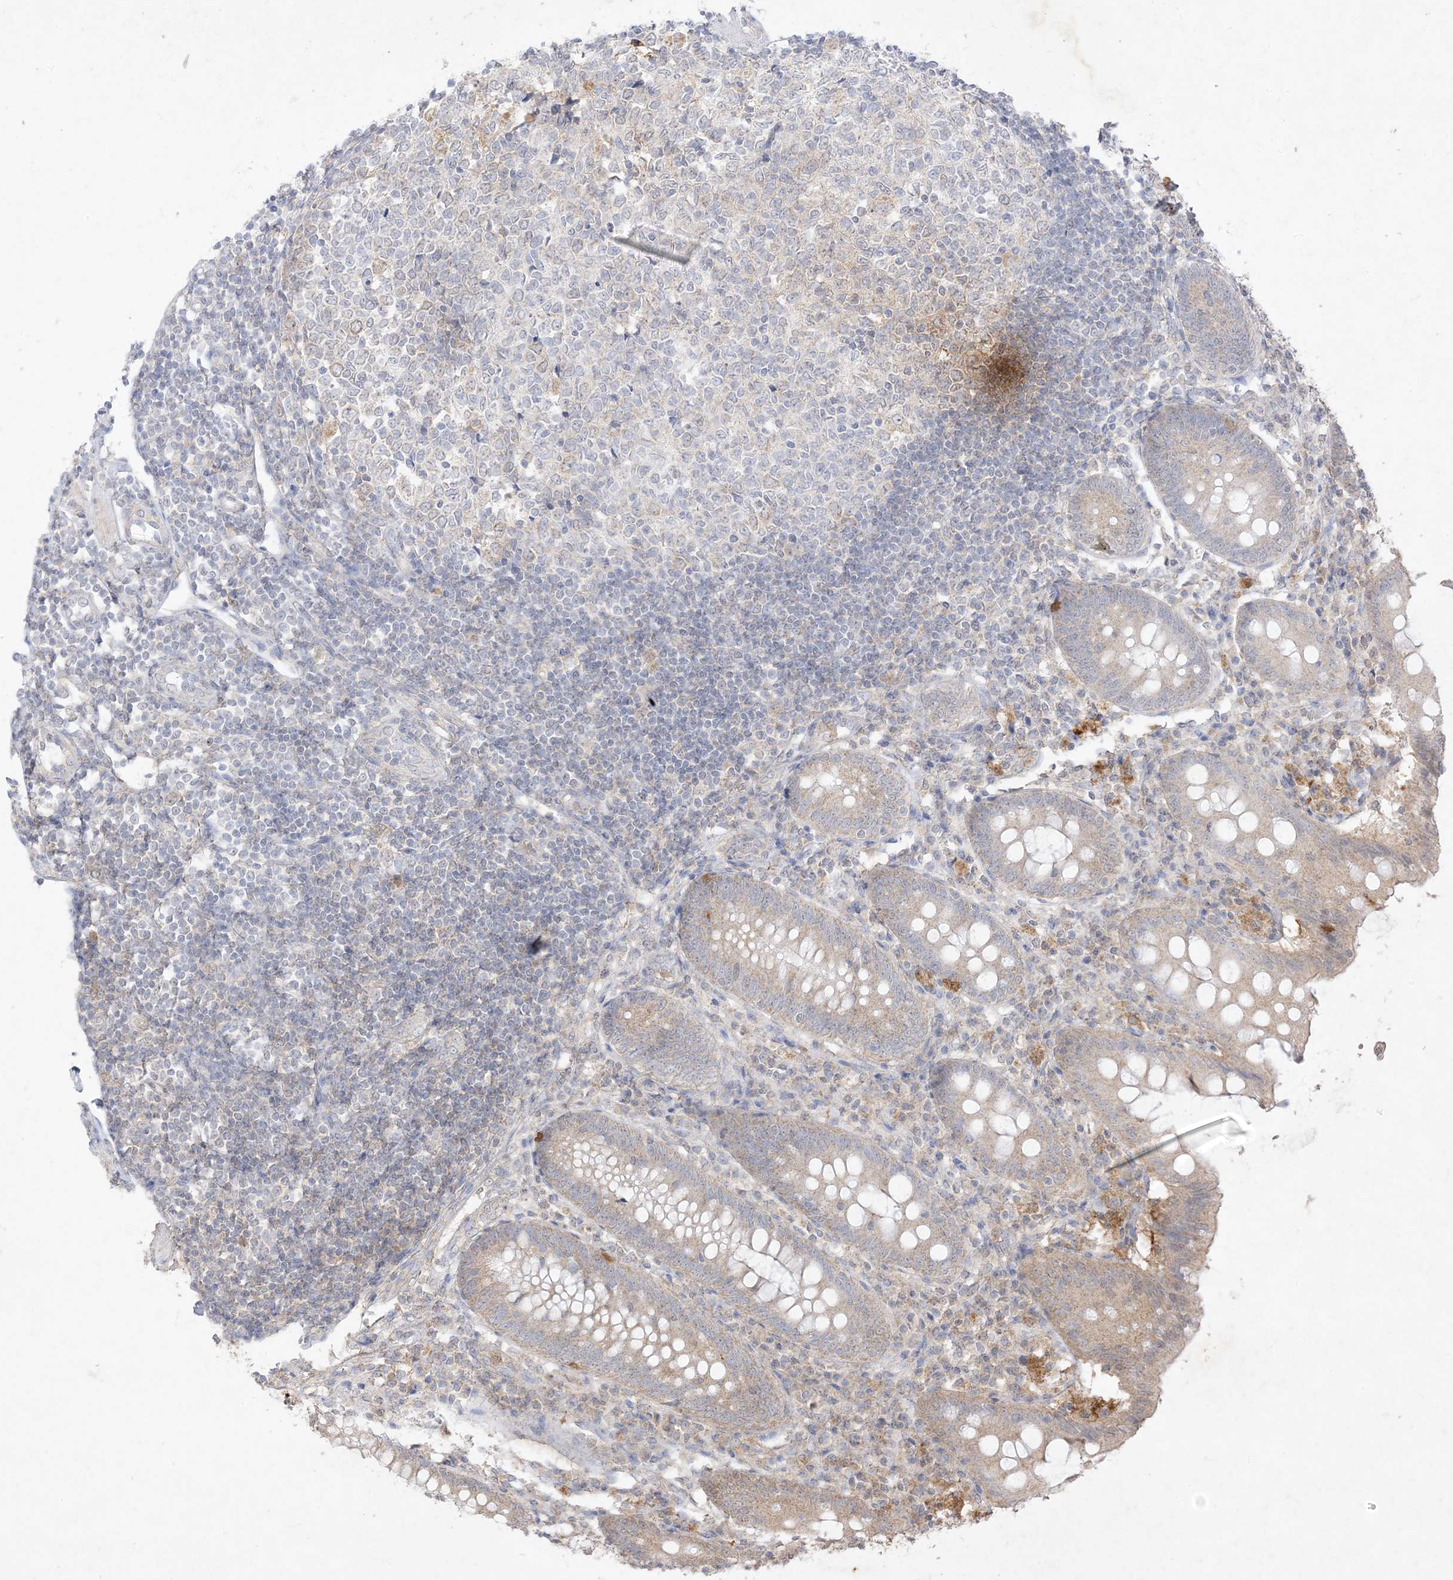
{"staining": {"intensity": "moderate", "quantity": ">75%", "location": "cytoplasmic/membranous"}, "tissue": "appendix", "cell_type": "Glandular cells", "image_type": "normal", "snomed": [{"axis": "morphology", "description": "Normal tissue, NOS"}, {"axis": "topography", "description": "Appendix"}], "caption": "Unremarkable appendix exhibits moderate cytoplasmic/membranous positivity in approximately >75% of glandular cells, visualized by immunohistochemistry. (Stains: DAB in brown, nuclei in blue, Microscopy: brightfield microscopy at high magnification).", "gene": "UBE2C", "patient": {"sex": "female", "age": 54}}